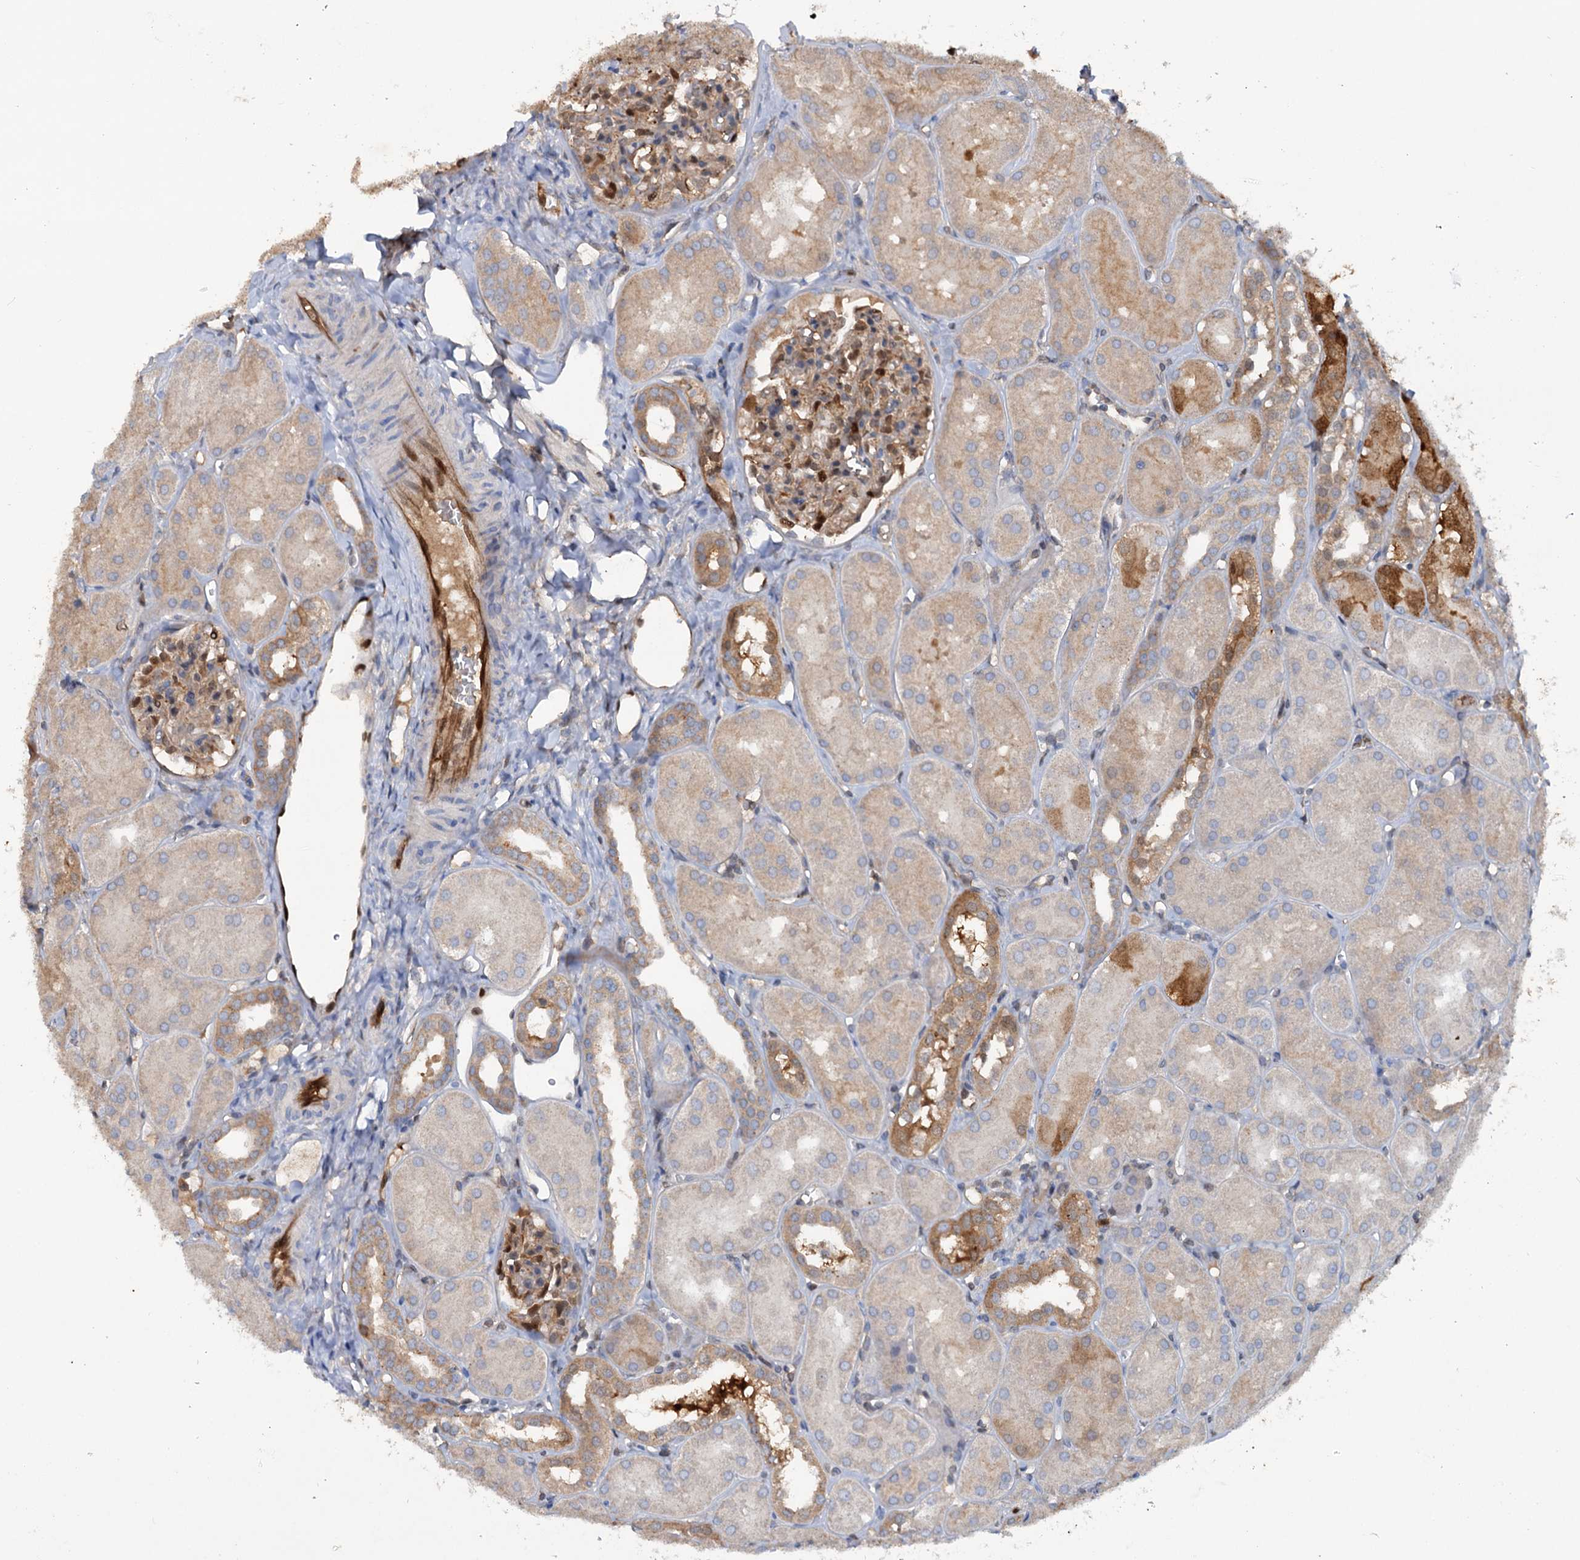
{"staining": {"intensity": "moderate", "quantity": ">75%", "location": "cytoplasmic/membranous,nuclear"}, "tissue": "kidney", "cell_type": "Cells in glomeruli", "image_type": "normal", "snomed": [{"axis": "morphology", "description": "Normal tissue, NOS"}, {"axis": "topography", "description": "Kidney"}, {"axis": "topography", "description": "Urinary bladder"}], "caption": "A brown stain labels moderate cytoplasmic/membranous,nuclear positivity of a protein in cells in glomeruli of benign kidney. (DAB IHC, brown staining for protein, blue staining for nuclei).", "gene": "IL17RD", "patient": {"sex": "male", "age": 16}}